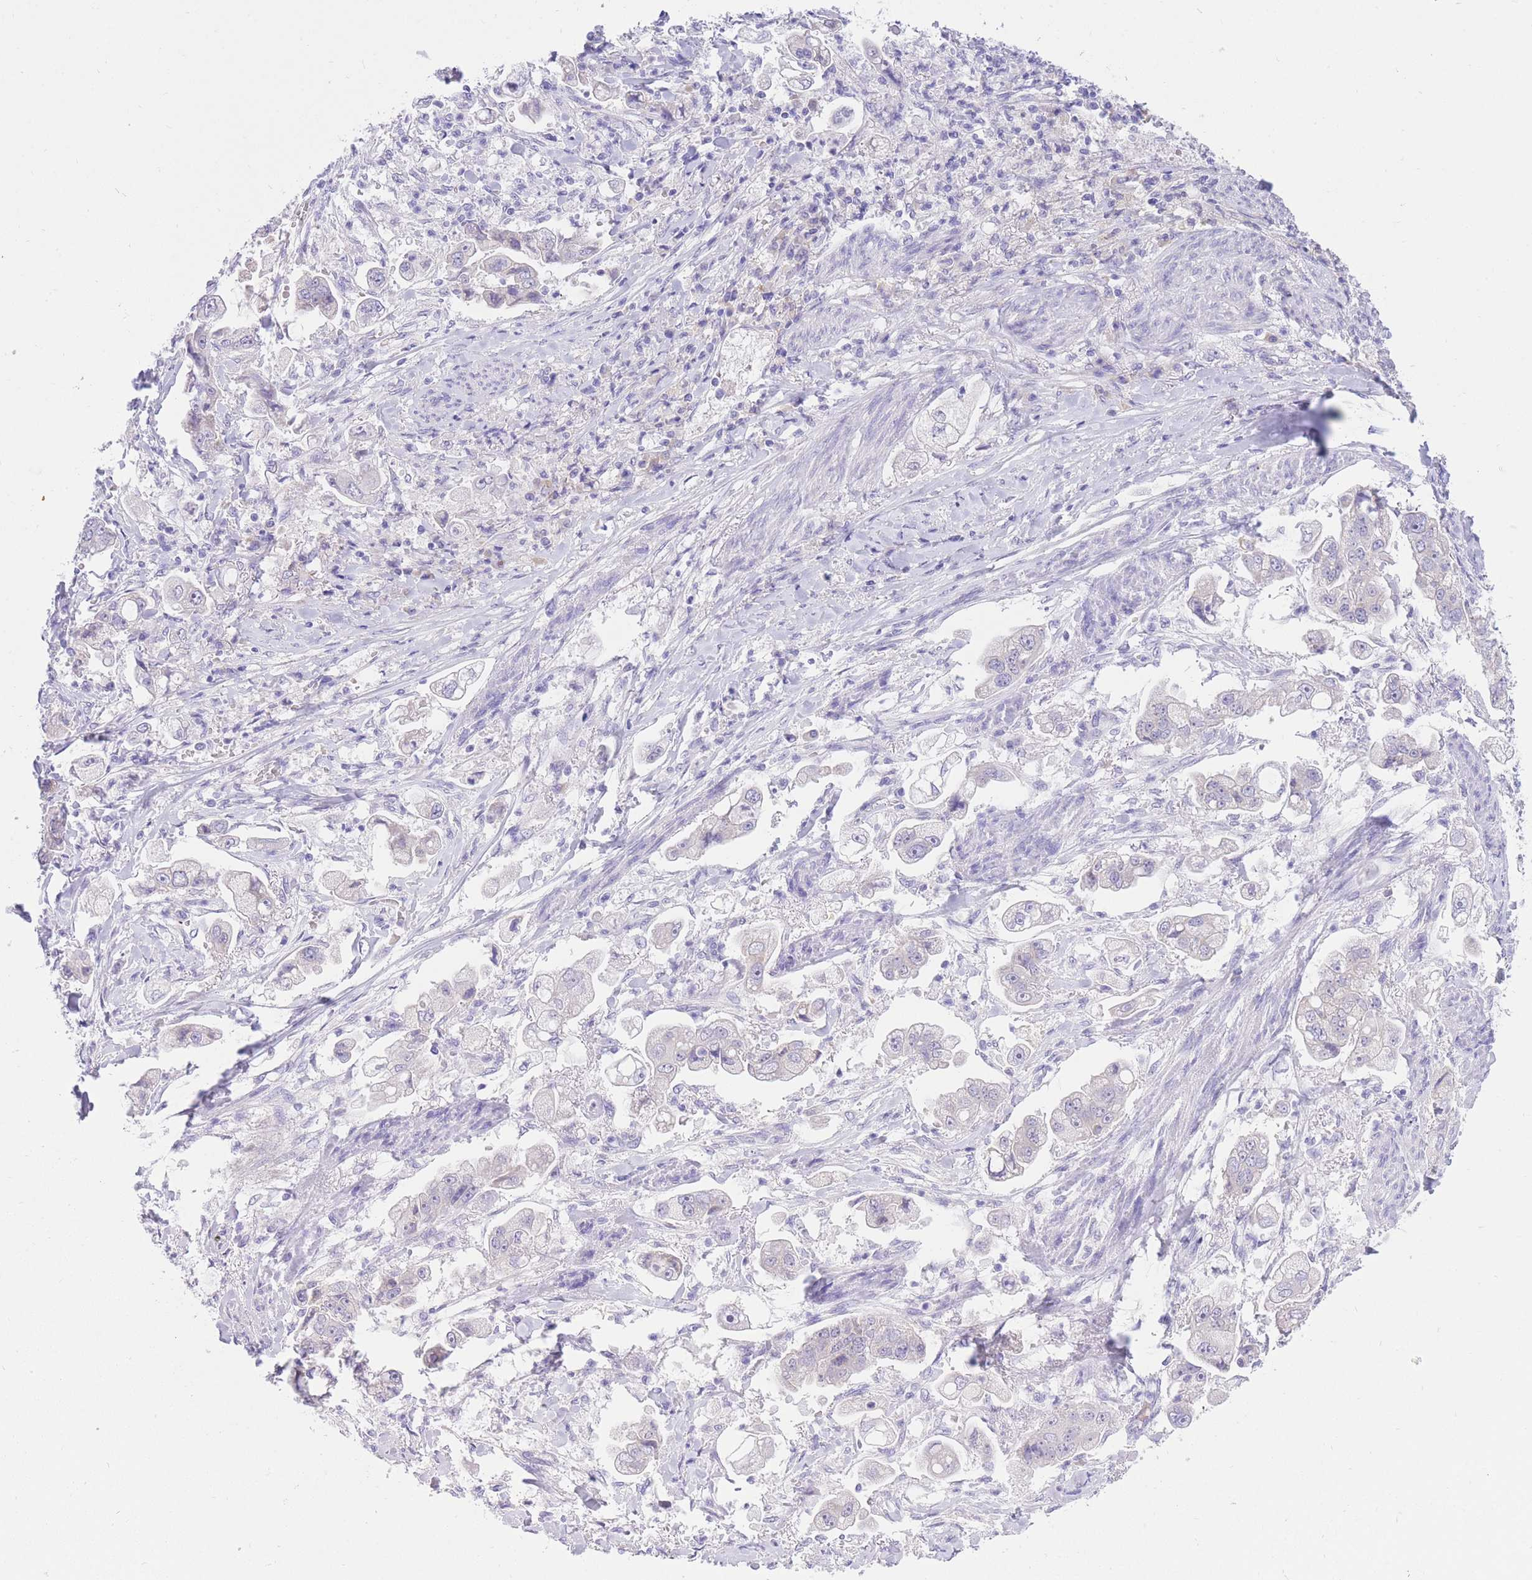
{"staining": {"intensity": "negative", "quantity": "none", "location": "none"}, "tissue": "stomach cancer", "cell_type": "Tumor cells", "image_type": "cancer", "snomed": [{"axis": "morphology", "description": "Adenocarcinoma, NOS"}, {"axis": "topography", "description": "Stomach"}], "caption": "There is no significant staining in tumor cells of stomach cancer.", "gene": "SSUH2", "patient": {"sex": "male", "age": 62}}